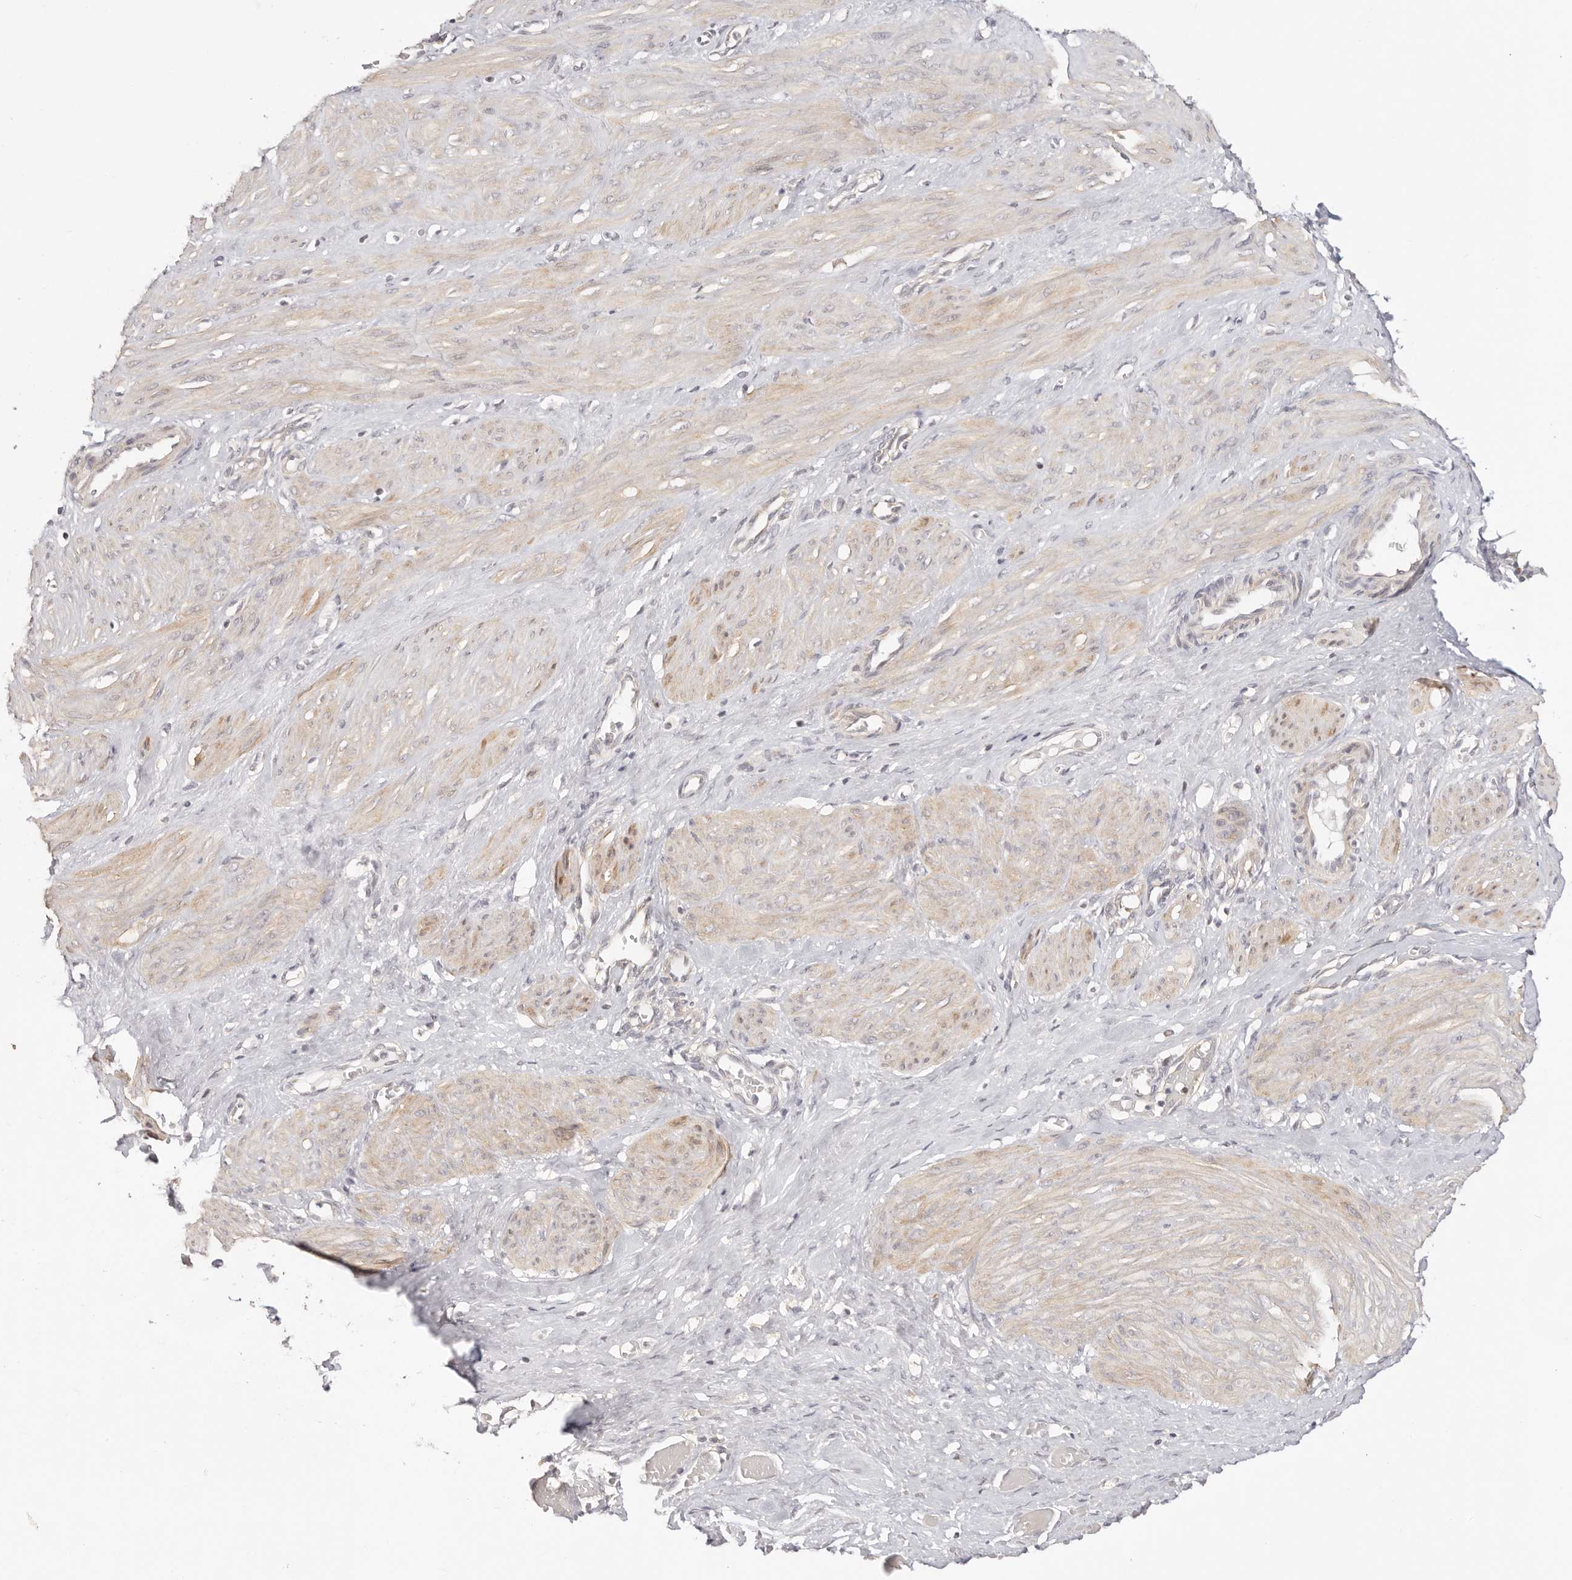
{"staining": {"intensity": "weak", "quantity": "25%-75%", "location": "cytoplasmic/membranous"}, "tissue": "smooth muscle", "cell_type": "Smooth muscle cells", "image_type": "normal", "snomed": [{"axis": "morphology", "description": "Normal tissue, NOS"}, {"axis": "topography", "description": "Endometrium"}], "caption": "The micrograph demonstrates a brown stain indicating the presence of a protein in the cytoplasmic/membranous of smooth muscle cells in smooth muscle.", "gene": "KCMF1", "patient": {"sex": "female", "age": 33}}